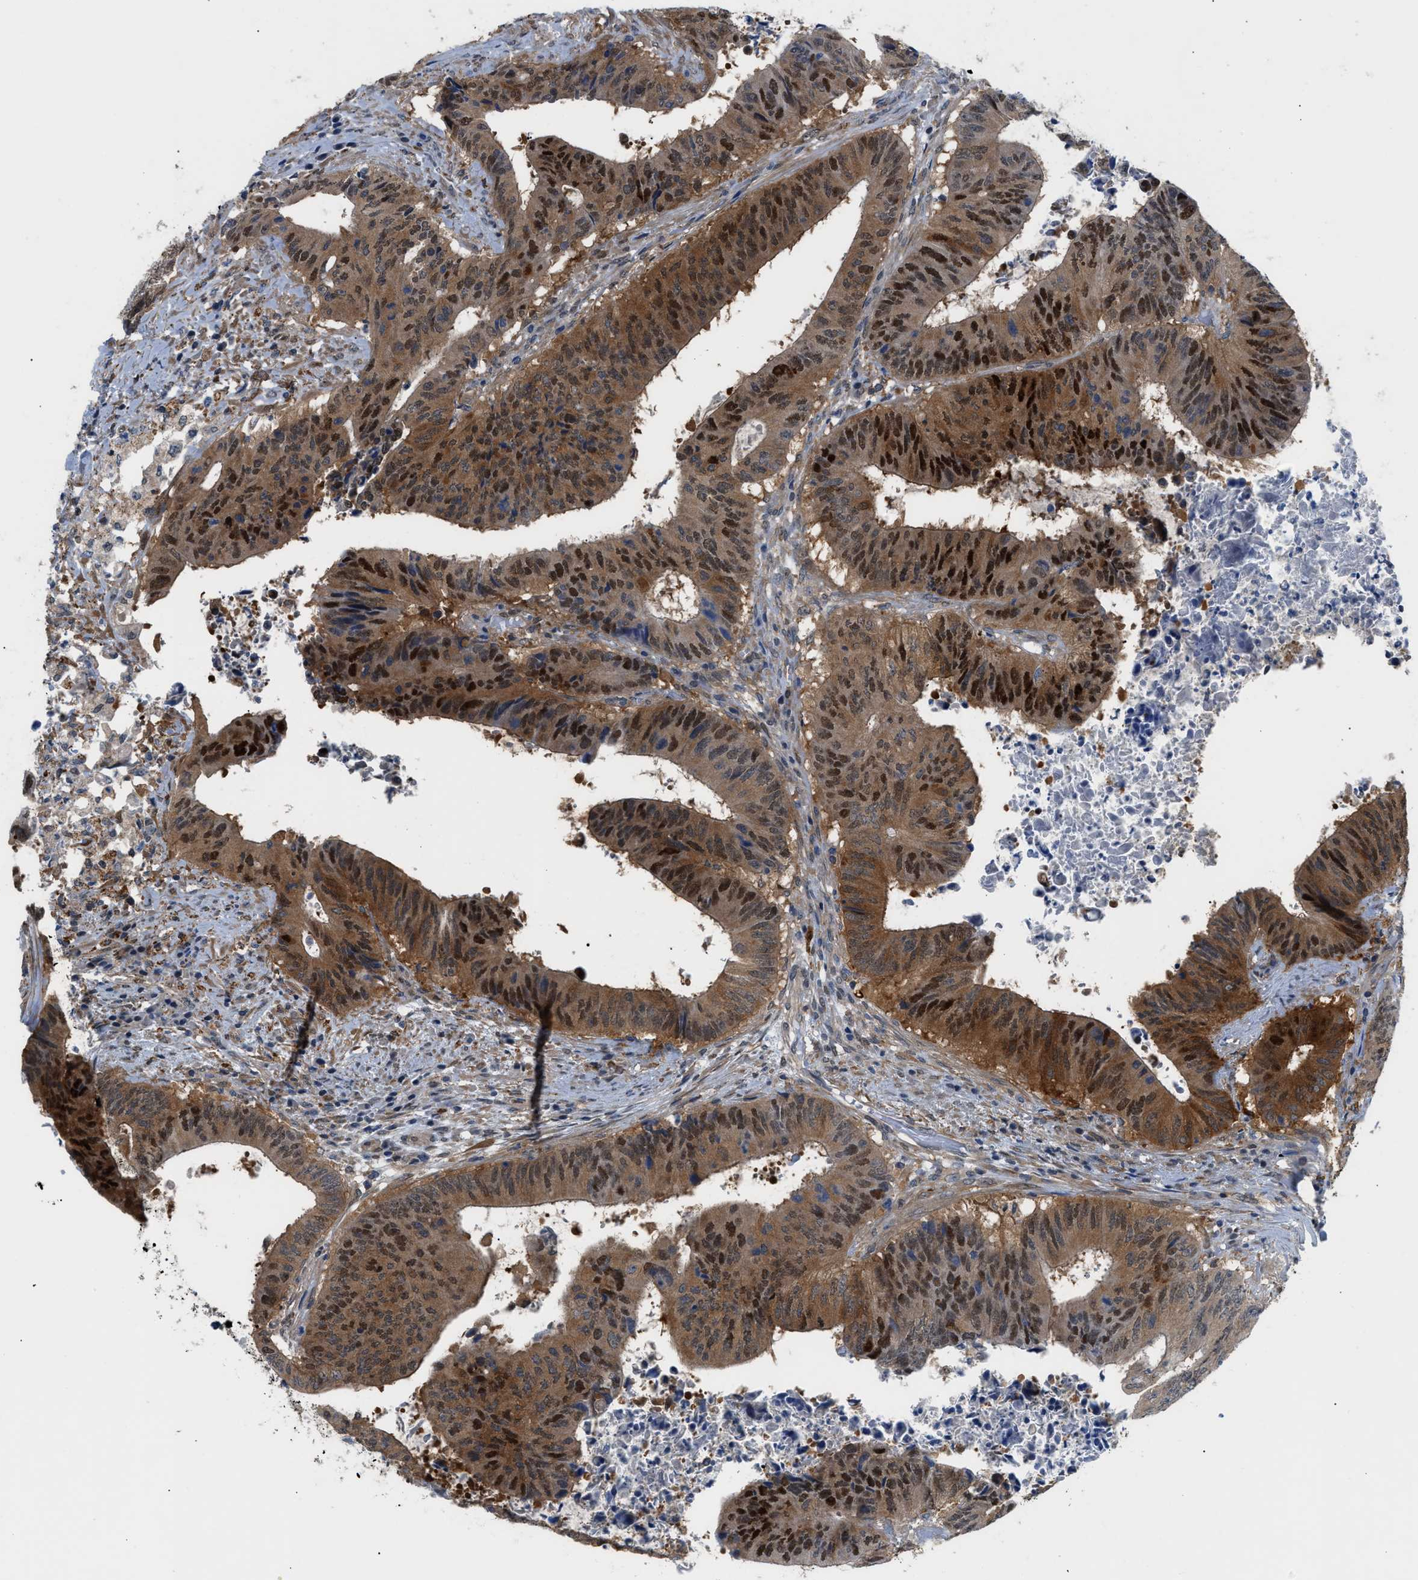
{"staining": {"intensity": "strong", "quantity": ">75%", "location": "cytoplasmic/membranous,nuclear"}, "tissue": "colorectal cancer", "cell_type": "Tumor cells", "image_type": "cancer", "snomed": [{"axis": "morphology", "description": "Adenocarcinoma, NOS"}, {"axis": "topography", "description": "Rectum"}], "caption": "DAB (3,3'-diaminobenzidine) immunohistochemical staining of human colorectal cancer demonstrates strong cytoplasmic/membranous and nuclear protein staining in about >75% of tumor cells.", "gene": "TMEM45B", "patient": {"sex": "male", "age": 72}}